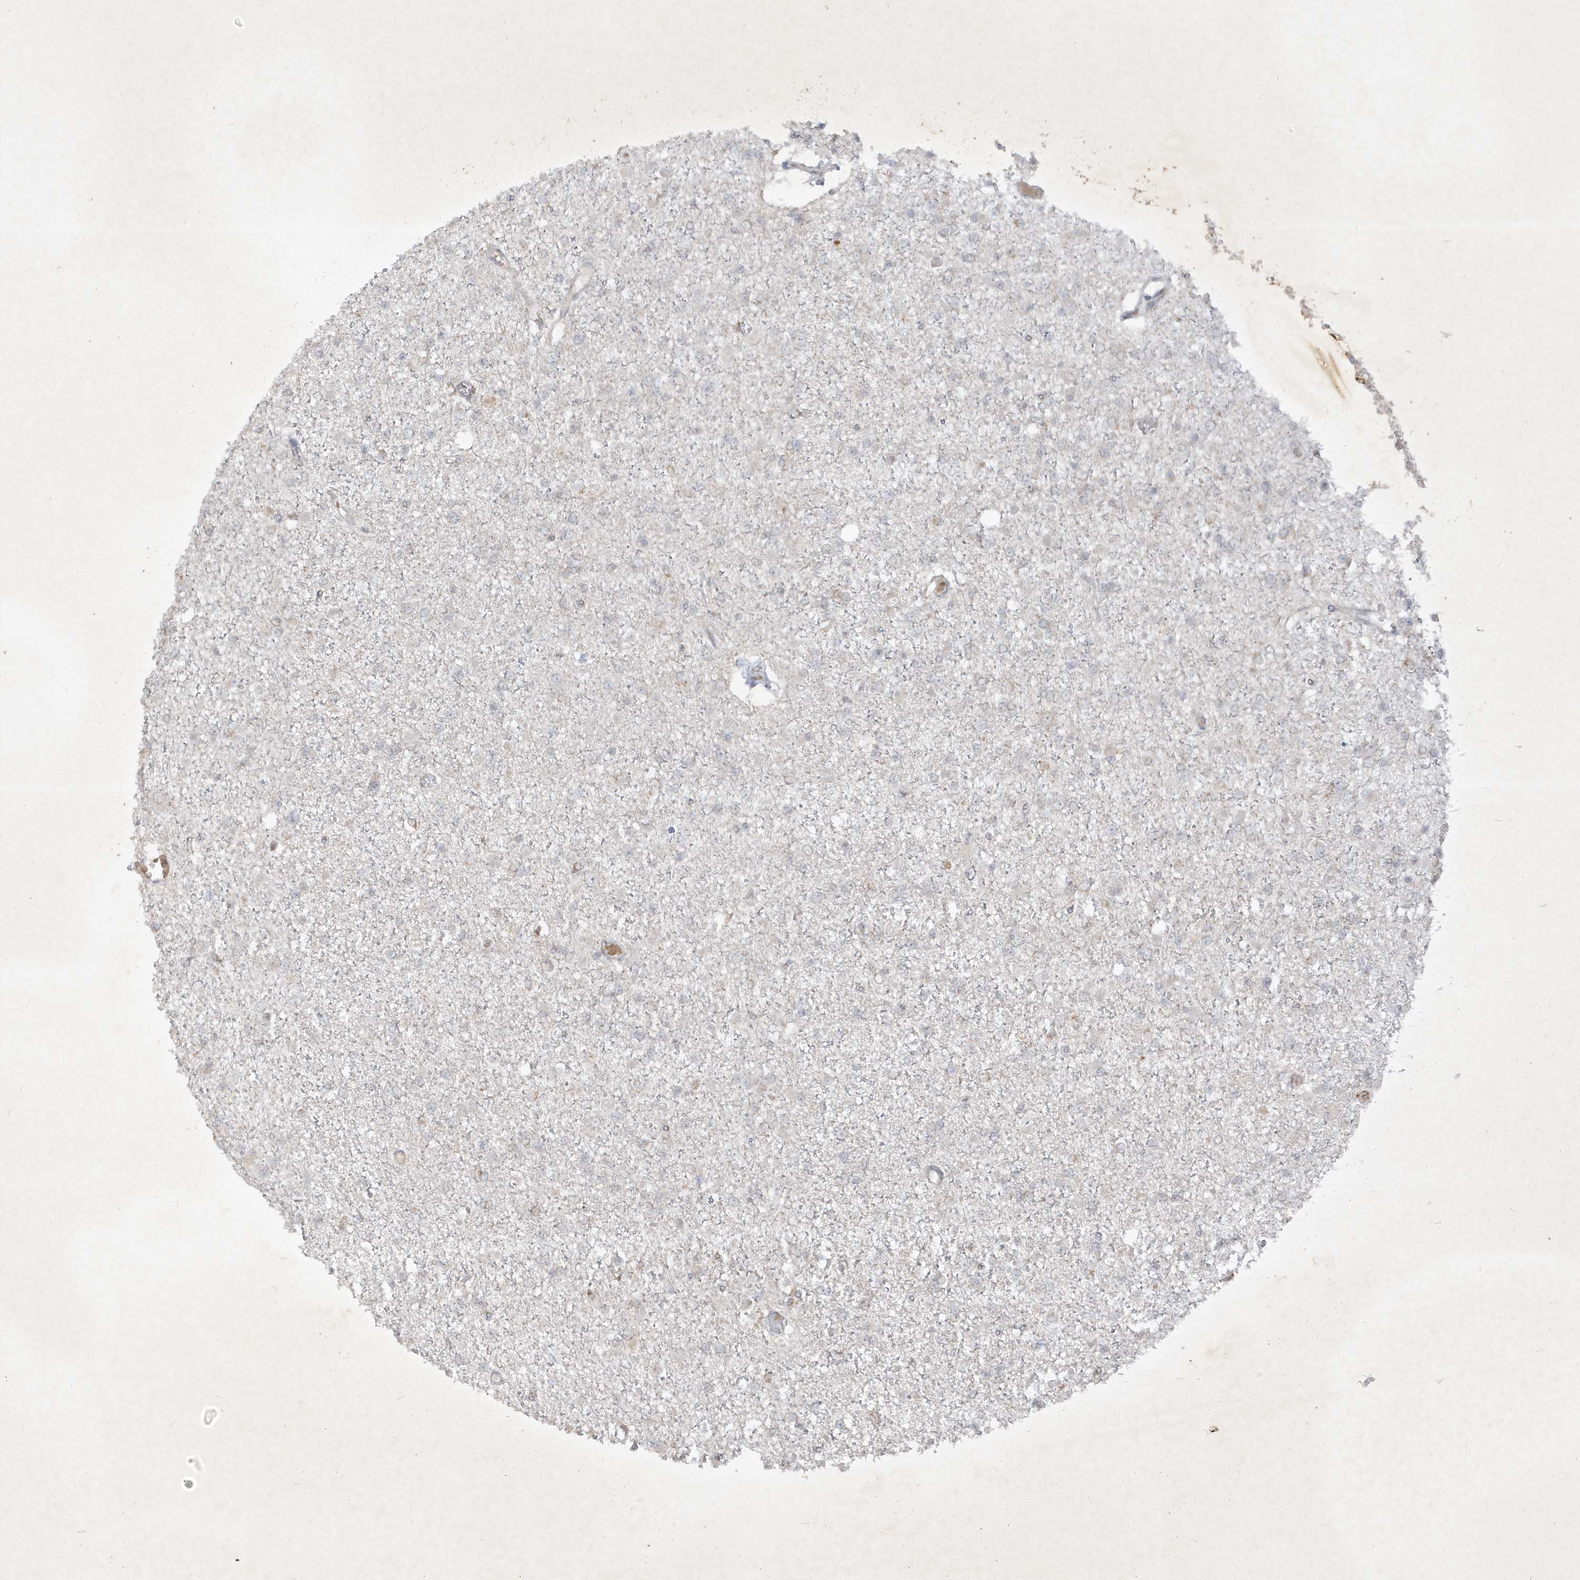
{"staining": {"intensity": "negative", "quantity": "none", "location": "none"}, "tissue": "glioma", "cell_type": "Tumor cells", "image_type": "cancer", "snomed": [{"axis": "morphology", "description": "Glioma, malignant, Low grade"}, {"axis": "topography", "description": "Brain"}], "caption": "There is no significant positivity in tumor cells of low-grade glioma (malignant). Brightfield microscopy of immunohistochemistry (IHC) stained with DAB (3,3'-diaminobenzidine) (brown) and hematoxylin (blue), captured at high magnification.", "gene": "ZNF213", "patient": {"sex": "female", "age": 22}}